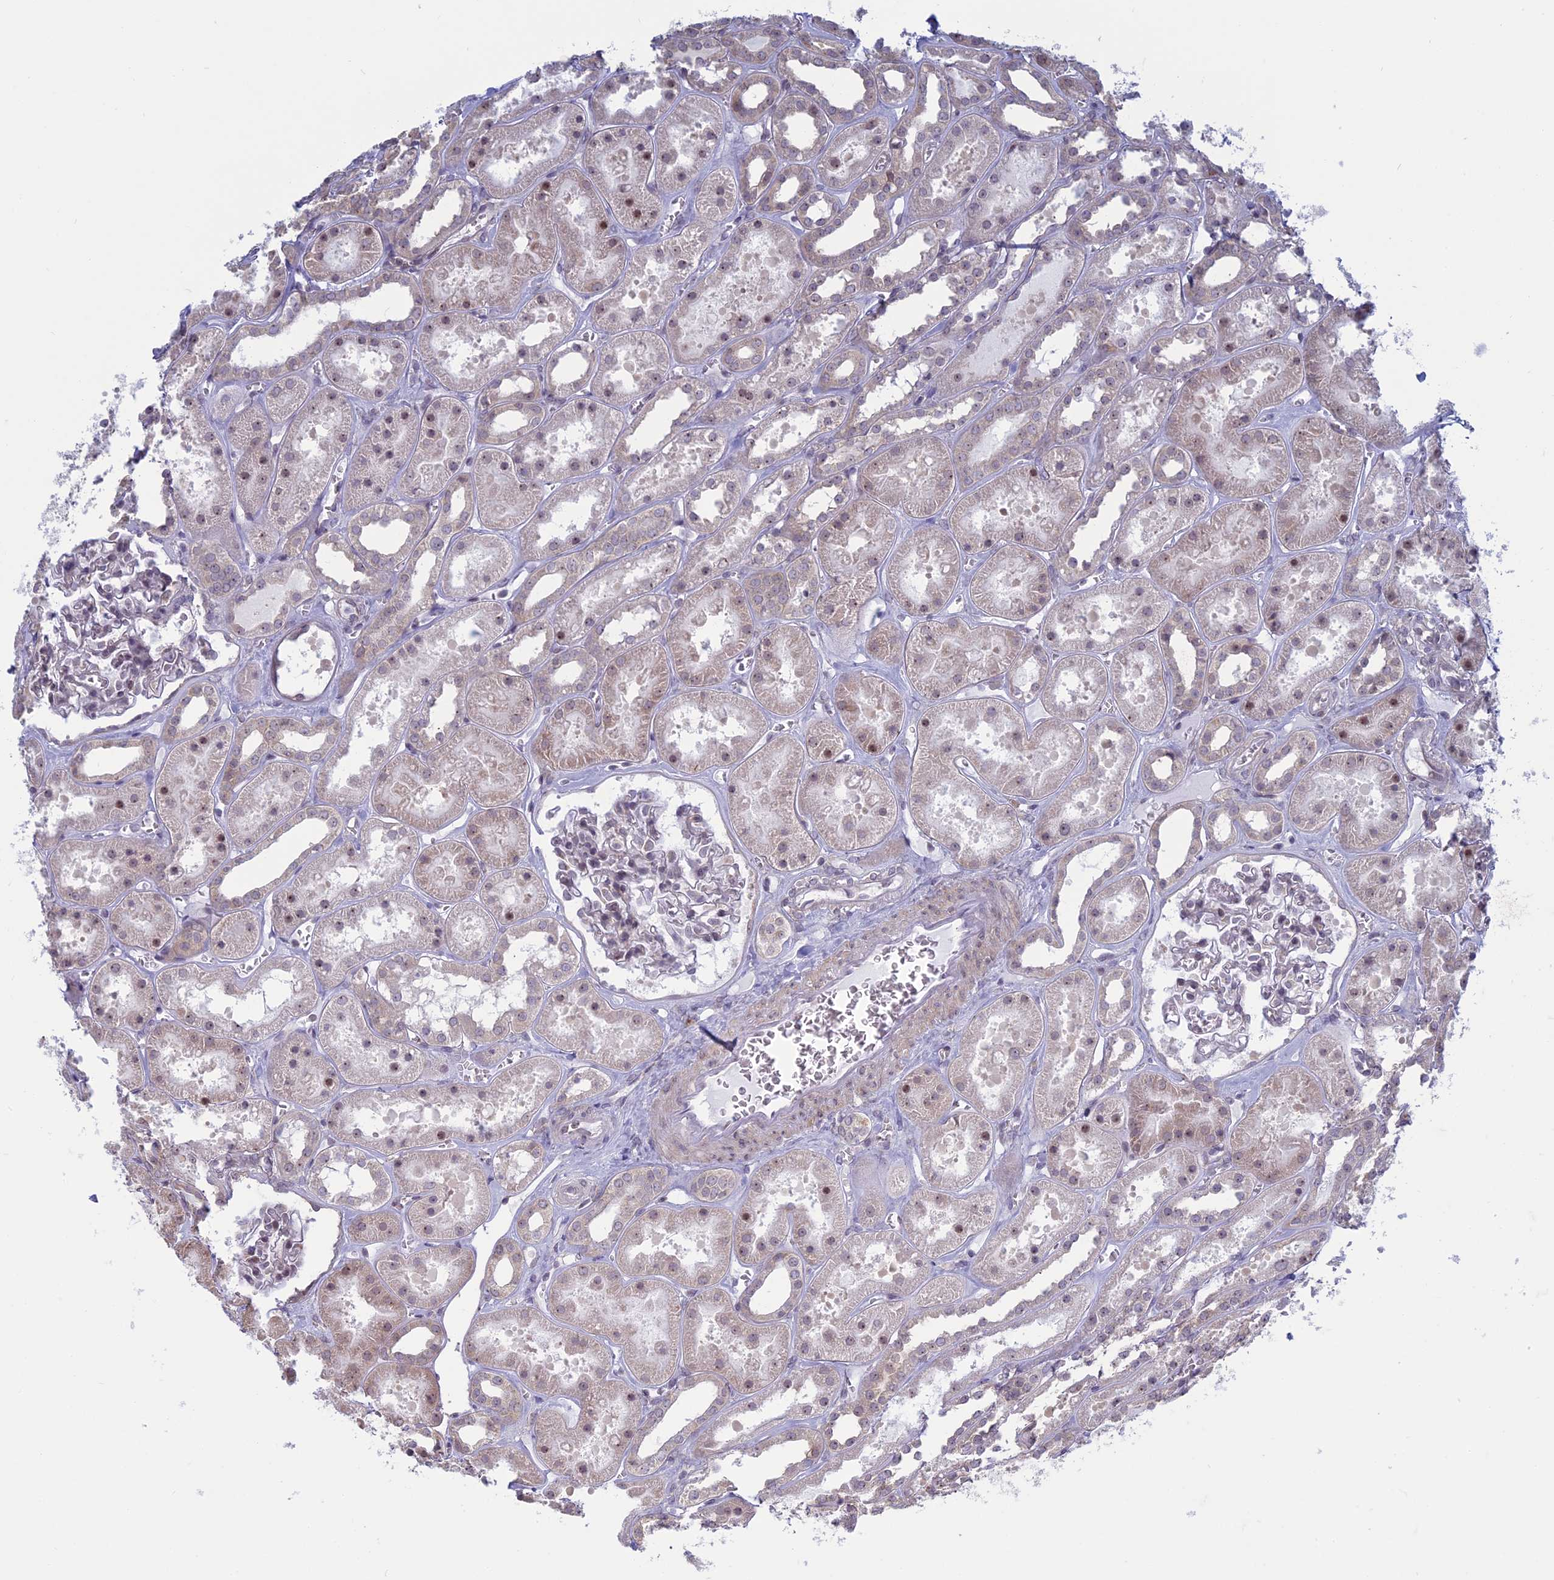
{"staining": {"intensity": "negative", "quantity": "none", "location": "none"}, "tissue": "kidney", "cell_type": "Cells in glomeruli", "image_type": "normal", "snomed": [{"axis": "morphology", "description": "Normal tissue, NOS"}, {"axis": "topography", "description": "Kidney"}], "caption": "Photomicrograph shows no significant protein positivity in cells in glomeruli of unremarkable kidney.", "gene": "RPS19BP1", "patient": {"sex": "female", "age": 41}}